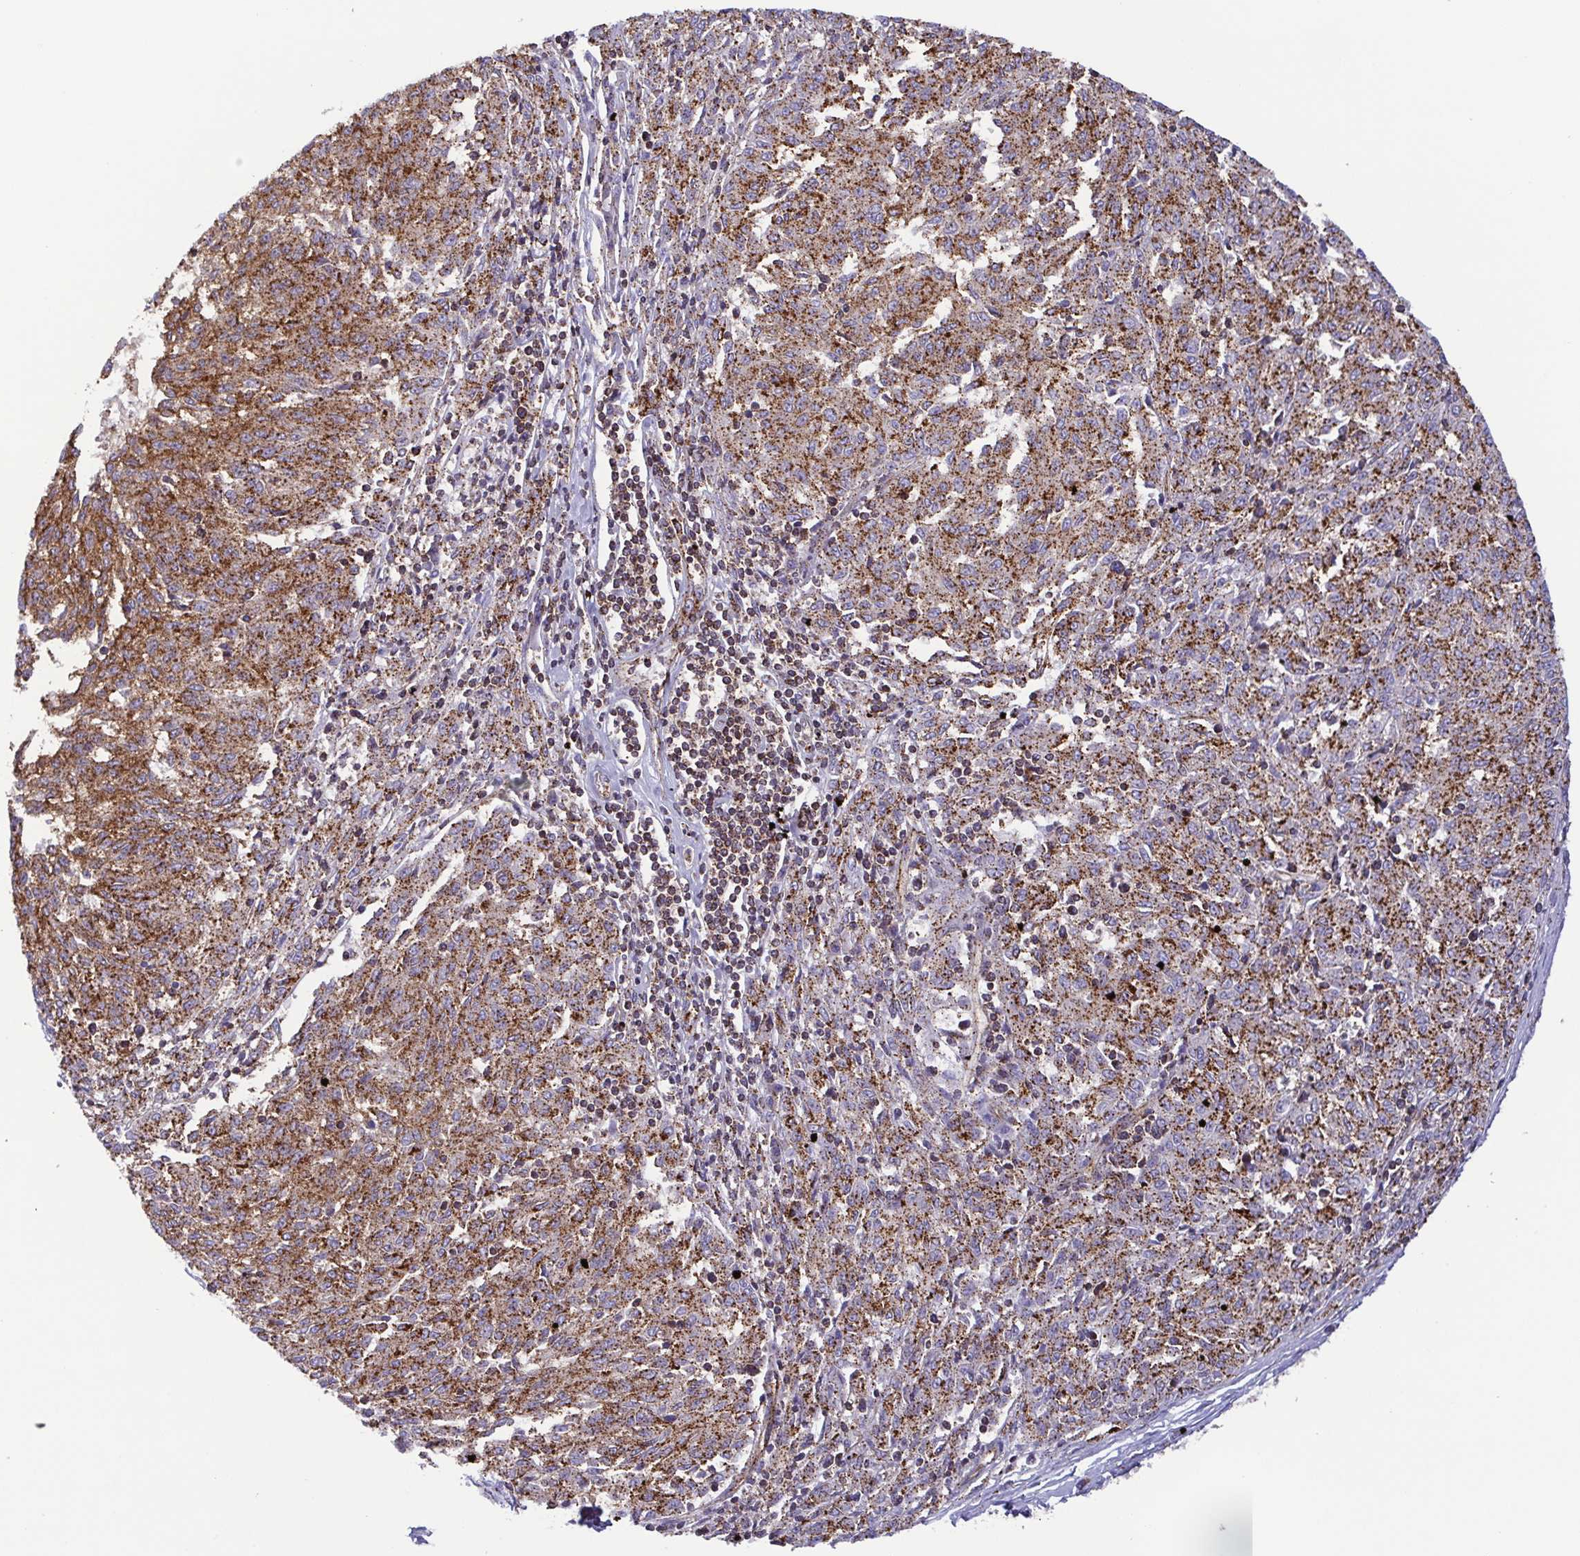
{"staining": {"intensity": "moderate", "quantity": ">75%", "location": "cytoplasmic/membranous"}, "tissue": "melanoma", "cell_type": "Tumor cells", "image_type": "cancer", "snomed": [{"axis": "morphology", "description": "Malignant melanoma, NOS"}, {"axis": "topography", "description": "Skin"}], "caption": "Immunohistochemistry histopathology image of human malignant melanoma stained for a protein (brown), which reveals medium levels of moderate cytoplasmic/membranous positivity in approximately >75% of tumor cells.", "gene": "CHMP1B", "patient": {"sex": "female", "age": 72}}